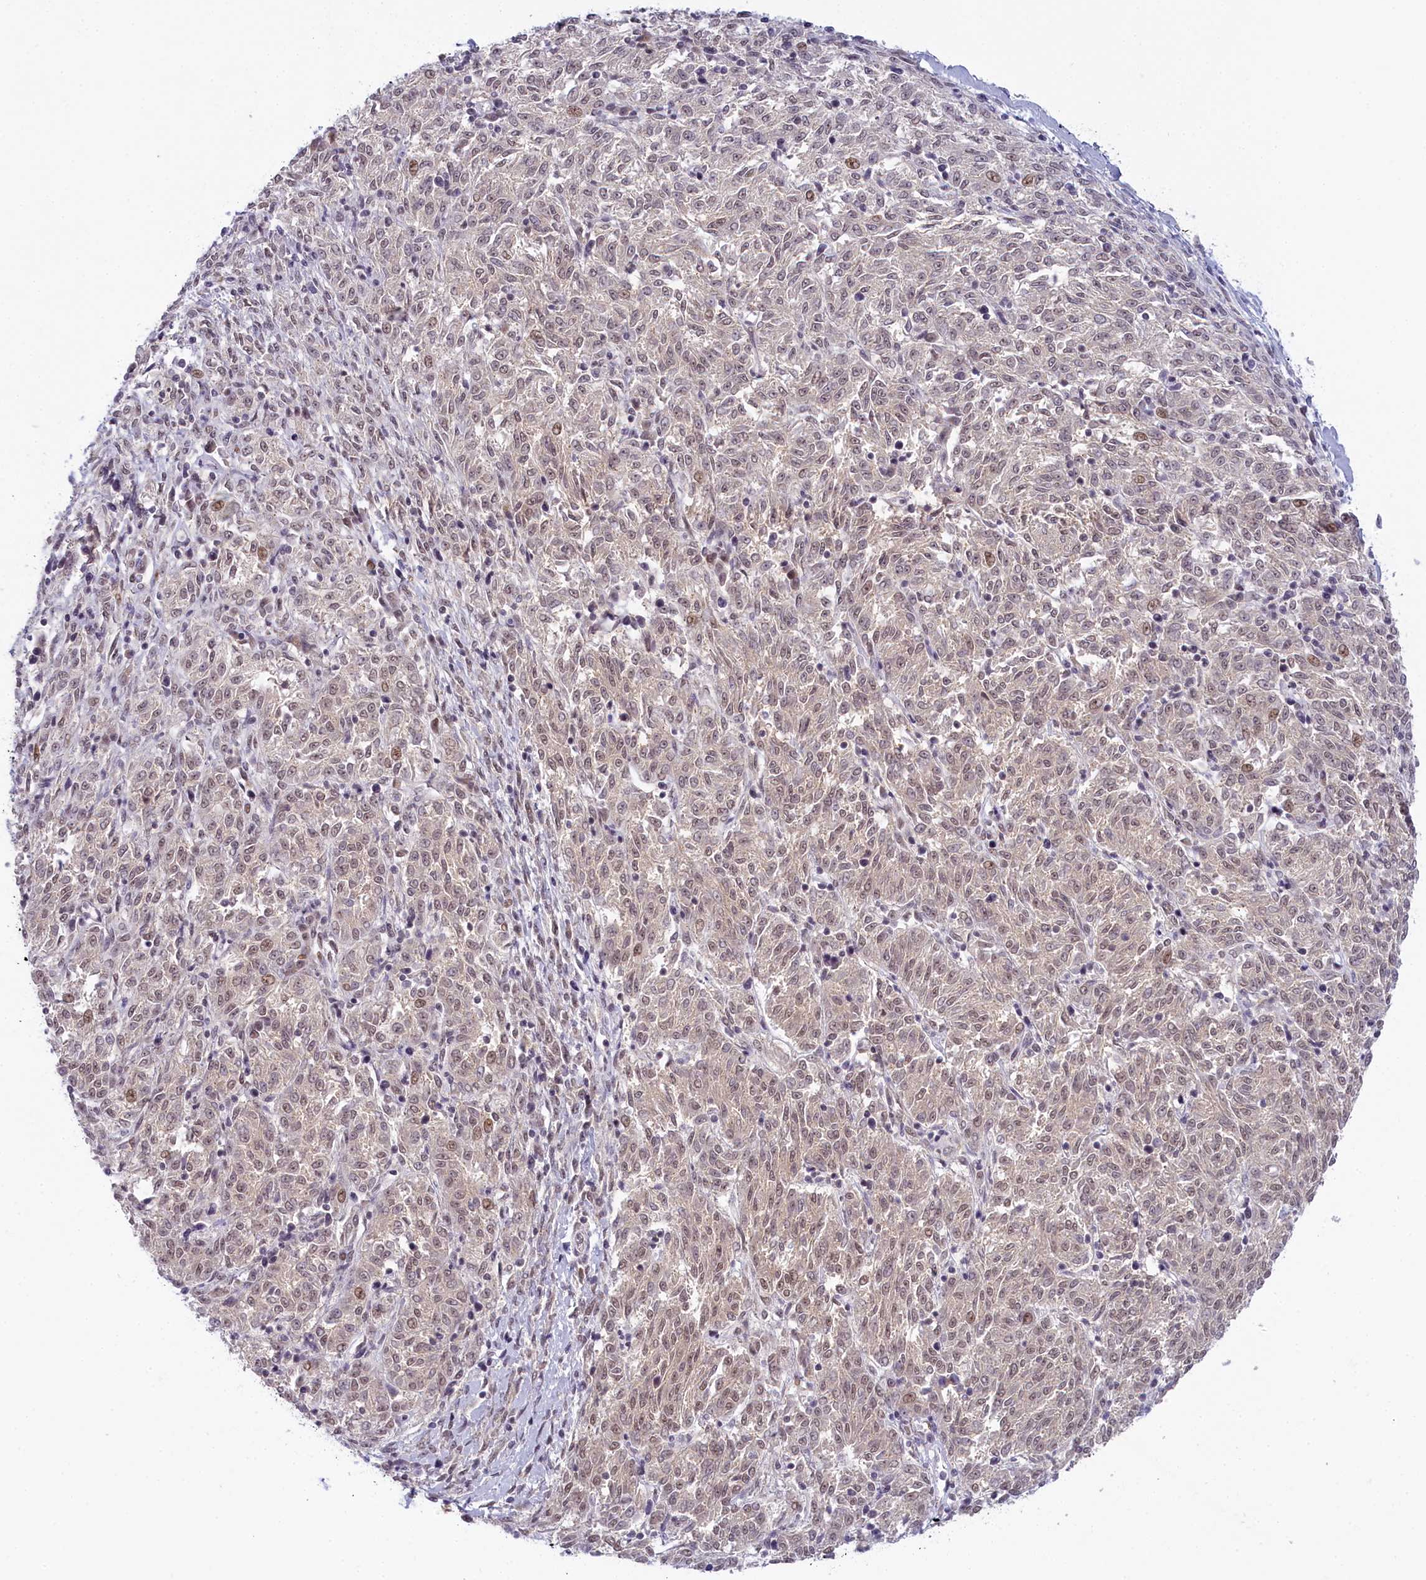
{"staining": {"intensity": "weak", "quantity": ">75%", "location": "cytoplasmic/membranous,nuclear"}, "tissue": "melanoma", "cell_type": "Tumor cells", "image_type": "cancer", "snomed": [{"axis": "morphology", "description": "Malignant melanoma, NOS"}, {"axis": "topography", "description": "Skin"}], "caption": "Melanoma was stained to show a protein in brown. There is low levels of weak cytoplasmic/membranous and nuclear positivity in approximately >75% of tumor cells. (DAB IHC with brightfield microscopy, high magnification).", "gene": "SEC31B", "patient": {"sex": "female", "age": 72}}